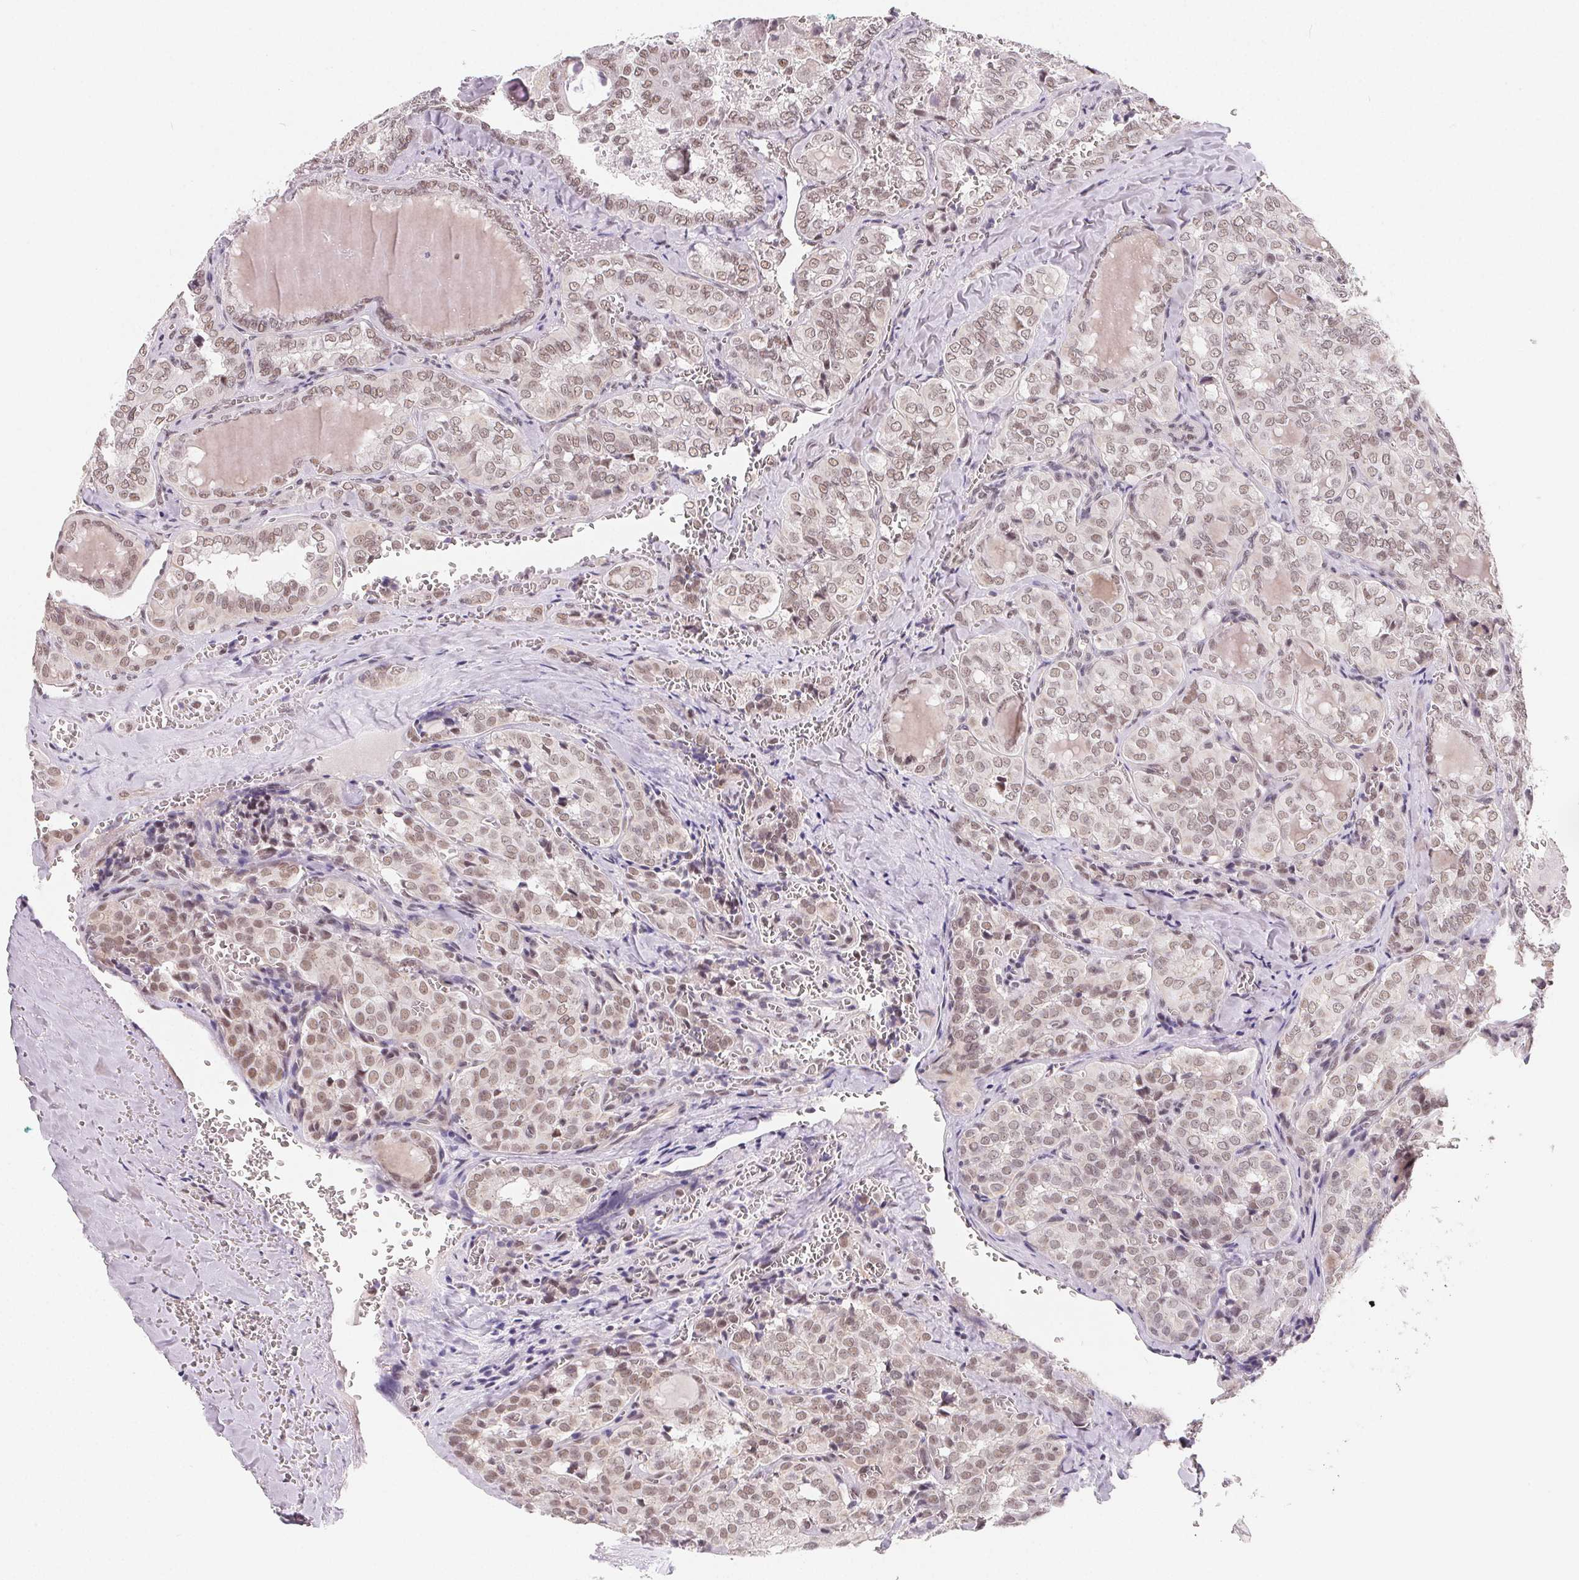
{"staining": {"intensity": "weak", "quantity": ">75%", "location": "nuclear"}, "tissue": "thyroid cancer", "cell_type": "Tumor cells", "image_type": "cancer", "snomed": [{"axis": "morphology", "description": "Papillary adenocarcinoma, NOS"}, {"axis": "topography", "description": "Thyroid gland"}], "caption": "DAB immunohistochemical staining of human thyroid cancer (papillary adenocarcinoma) shows weak nuclear protein expression in approximately >75% of tumor cells.", "gene": "TCERG1", "patient": {"sex": "female", "age": 41}}